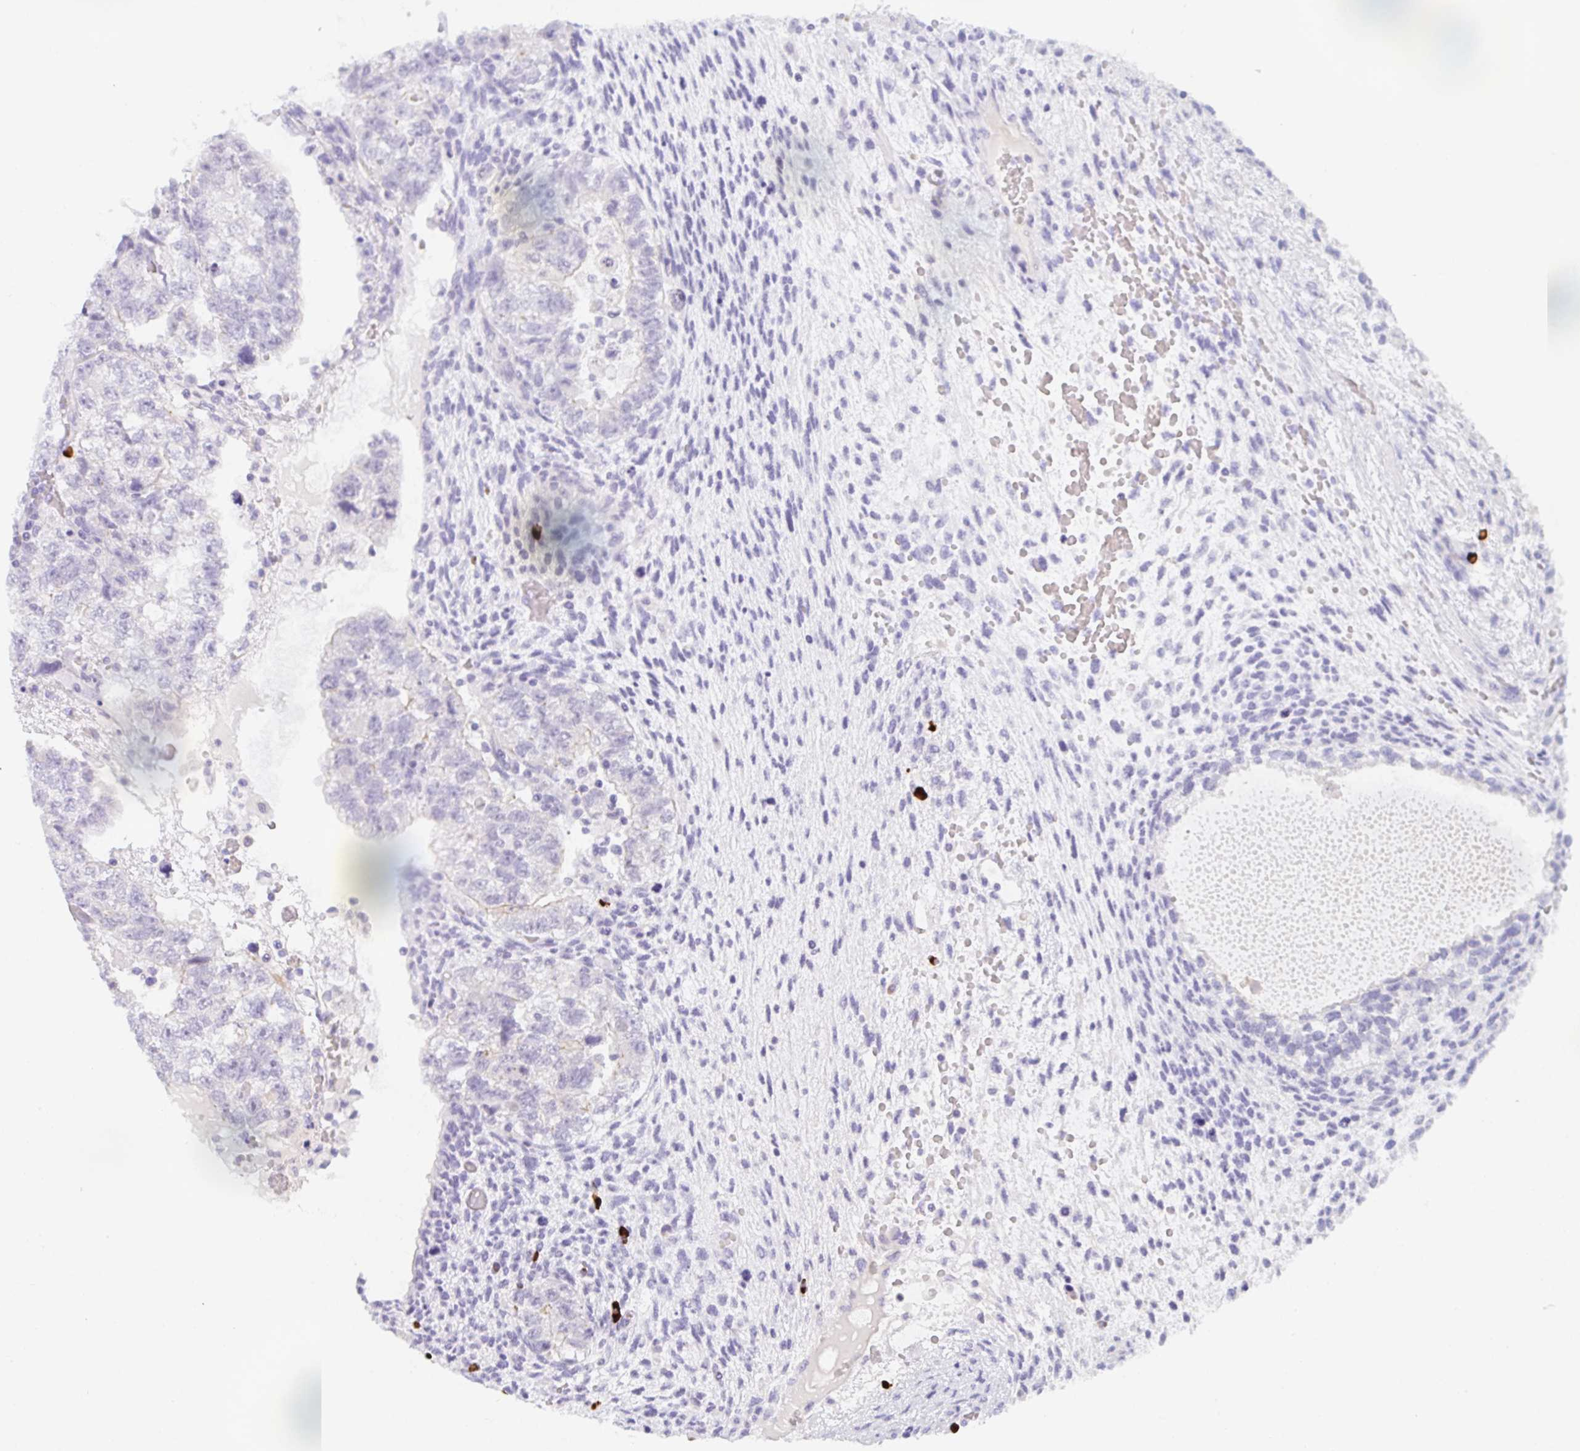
{"staining": {"intensity": "negative", "quantity": "none", "location": "none"}, "tissue": "testis cancer", "cell_type": "Tumor cells", "image_type": "cancer", "snomed": [{"axis": "morphology", "description": "Normal tissue, NOS"}, {"axis": "morphology", "description": "Carcinoma, Embryonal, NOS"}, {"axis": "topography", "description": "Testis"}], "caption": "Immunohistochemistry image of embryonal carcinoma (testis) stained for a protein (brown), which reveals no staining in tumor cells.", "gene": "CACNA1S", "patient": {"sex": "male", "age": 36}}